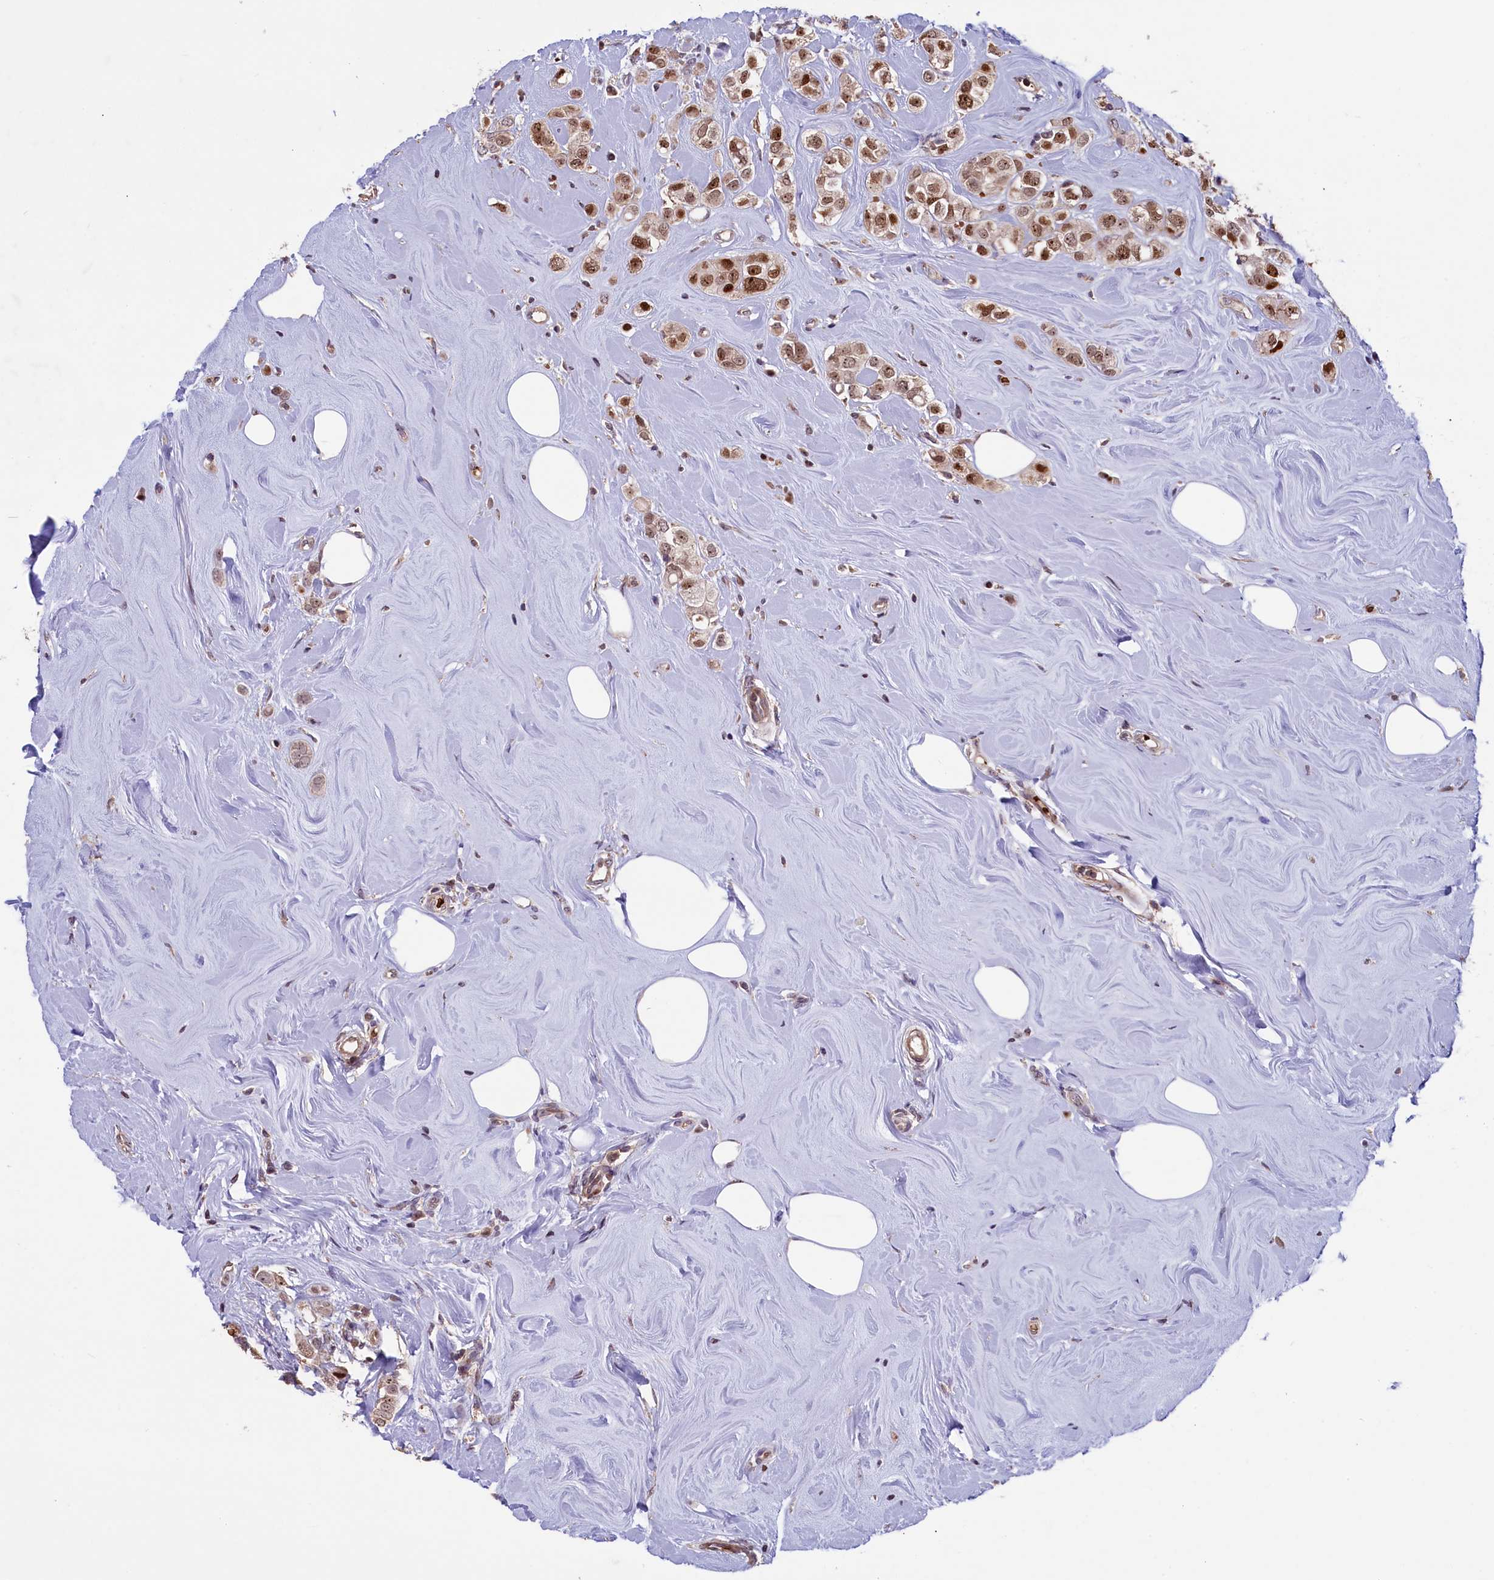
{"staining": {"intensity": "moderate", "quantity": ">75%", "location": "nuclear"}, "tissue": "breast cancer", "cell_type": "Tumor cells", "image_type": "cancer", "snomed": [{"axis": "morphology", "description": "Lobular carcinoma"}, {"axis": "topography", "description": "Breast"}], "caption": "Breast lobular carcinoma was stained to show a protein in brown. There is medium levels of moderate nuclear positivity in approximately >75% of tumor cells.", "gene": "SHFL", "patient": {"sex": "female", "age": 47}}